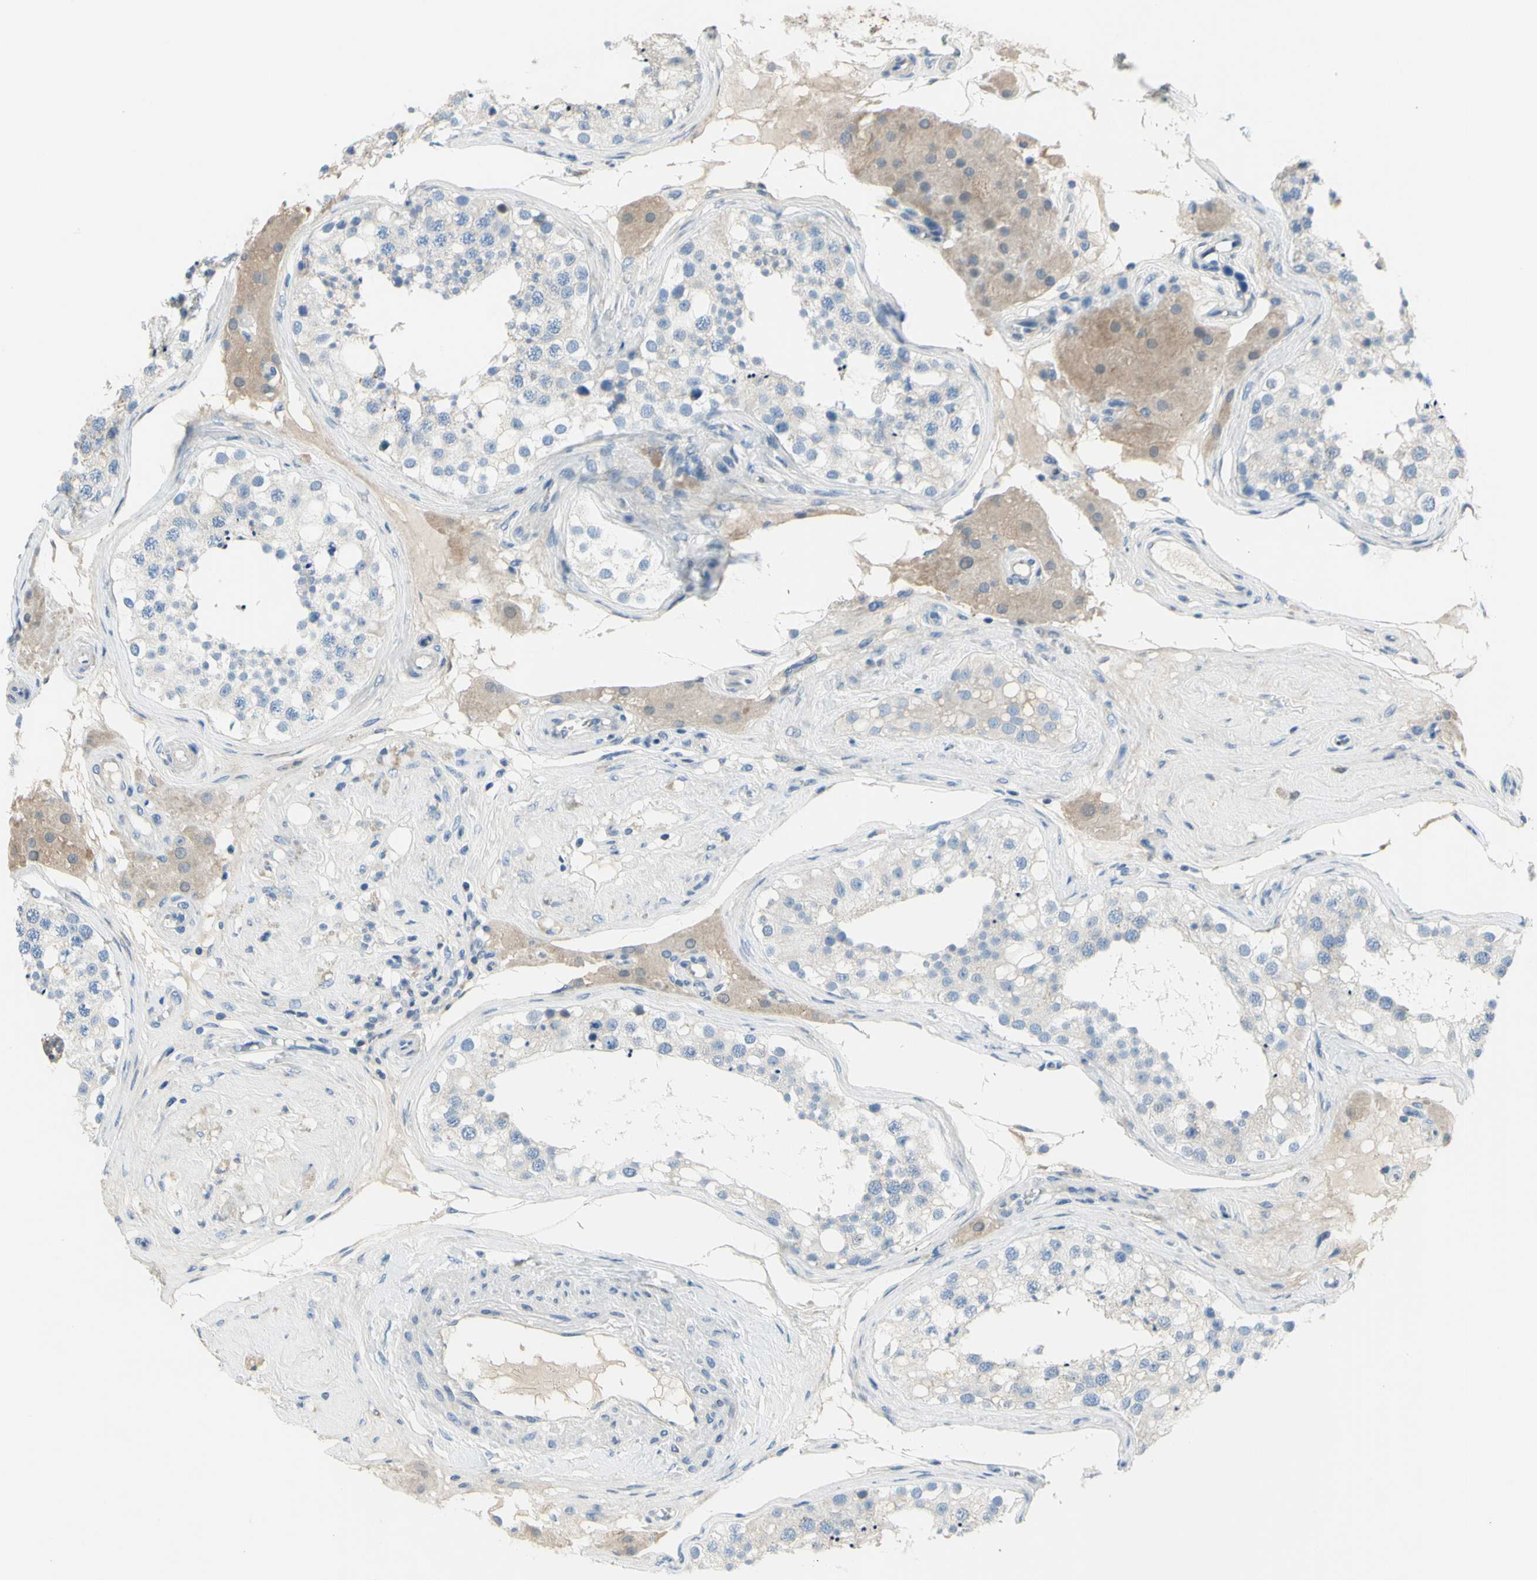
{"staining": {"intensity": "negative", "quantity": "none", "location": "none"}, "tissue": "testis", "cell_type": "Cells in seminiferous ducts", "image_type": "normal", "snomed": [{"axis": "morphology", "description": "Normal tissue, NOS"}, {"axis": "topography", "description": "Testis"}], "caption": "Immunohistochemistry (IHC) photomicrograph of unremarkable testis: human testis stained with DAB demonstrates no significant protein expression in cells in seminiferous ducts. (DAB IHC with hematoxylin counter stain).", "gene": "MUC1", "patient": {"sex": "male", "age": 68}}